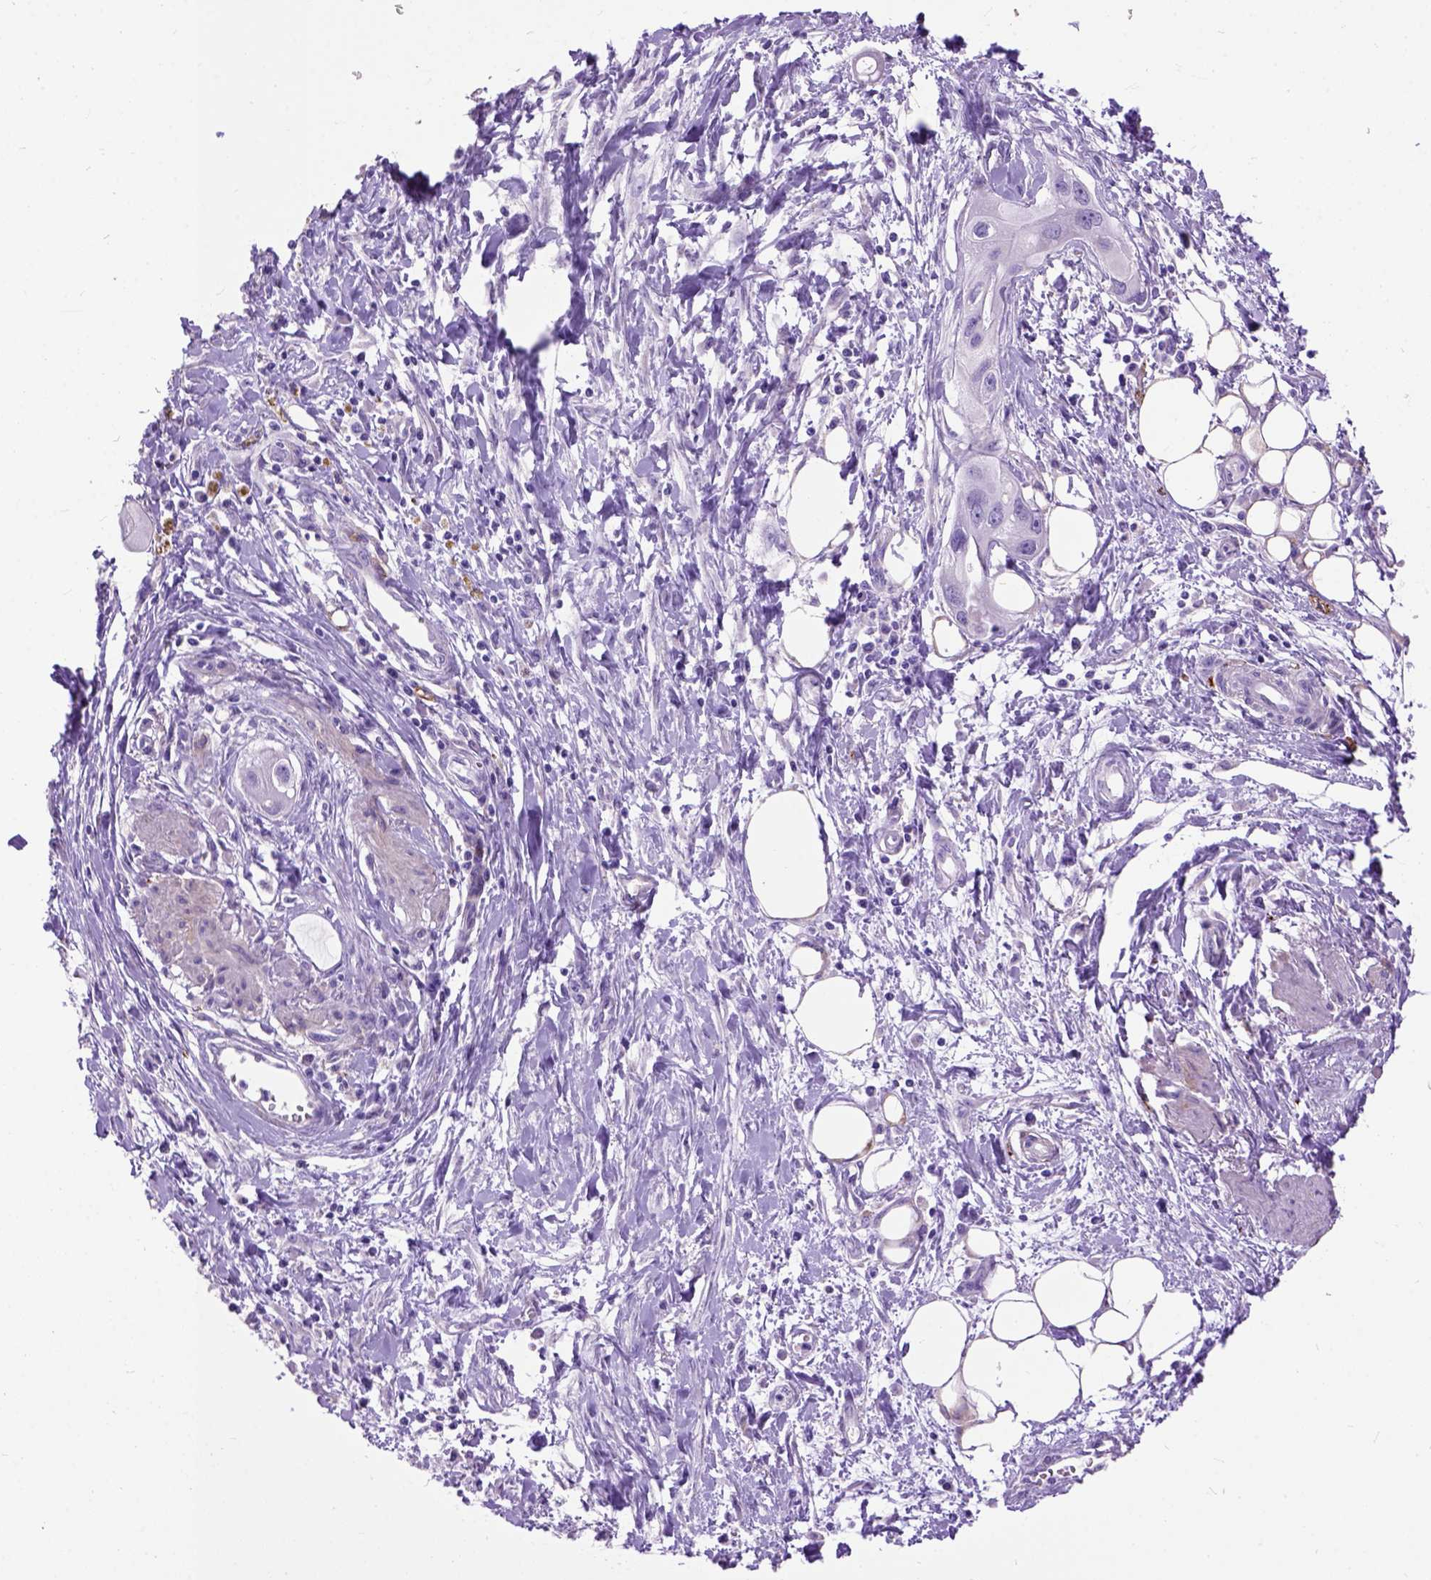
{"staining": {"intensity": "negative", "quantity": "none", "location": "none"}, "tissue": "pancreatic cancer", "cell_type": "Tumor cells", "image_type": "cancer", "snomed": [{"axis": "morphology", "description": "Adenocarcinoma, NOS"}, {"axis": "topography", "description": "Pancreas"}], "caption": "This is an immunohistochemistry (IHC) micrograph of human adenocarcinoma (pancreatic). There is no expression in tumor cells.", "gene": "MAPT", "patient": {"sex": "male", "age": 60}}